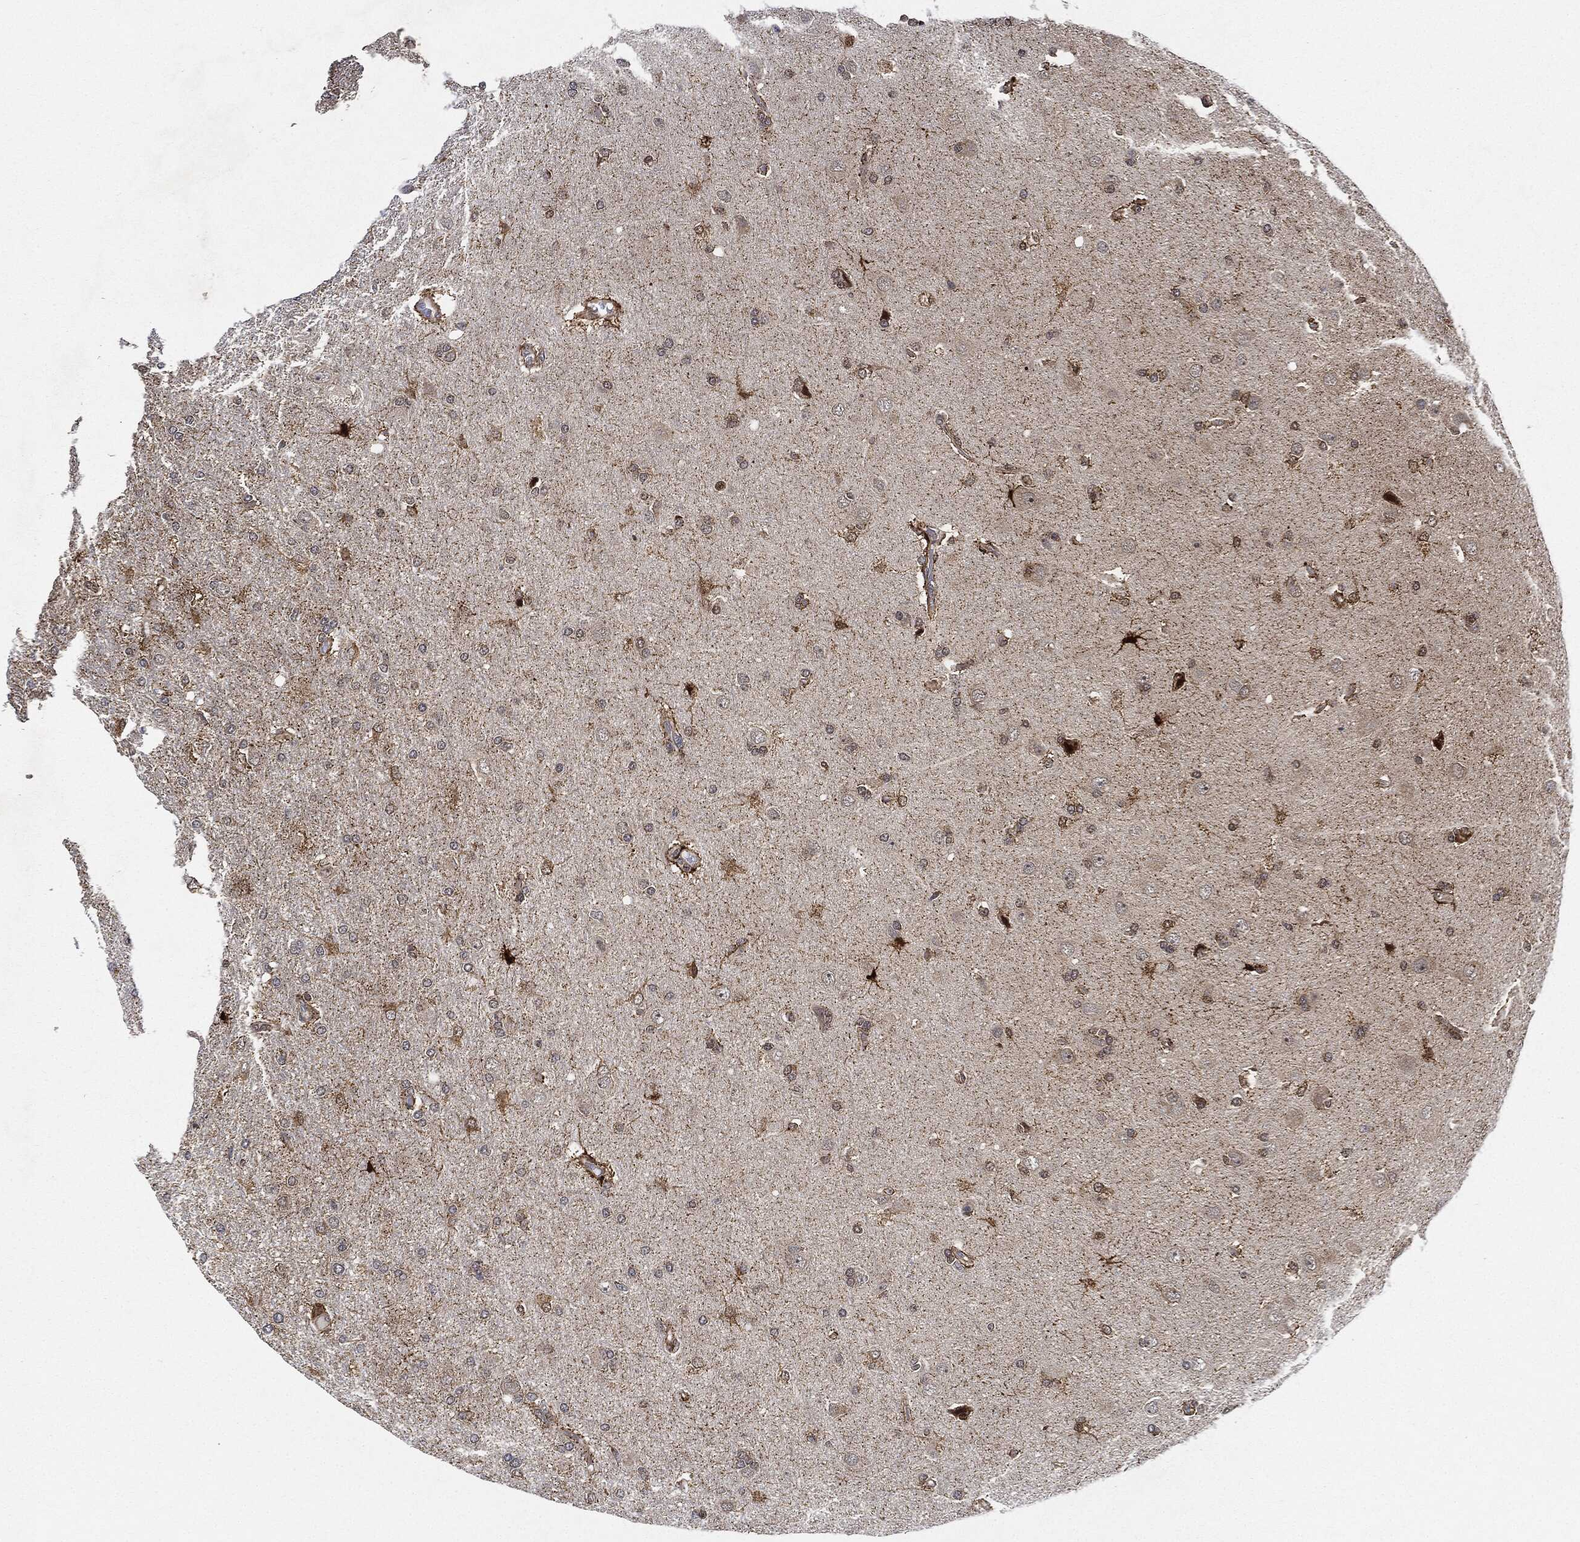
{"staining": {"intensity": "moderate", "quantity": "25%-75%", "location": "cytoplasmic/membranous"}, "tissue": "glioma", "cell_type": "Tumor cells", "image_type": "cancer", "snomed": [{"axis": "morphology", "description": "Glioma, malignant, High grade"}, {"axis": "topography", "description": "Cerebral cortex"}], "caption": "Glioma tissue displays moderate cytoplasmic/membranous staining in about 25%-75% of tumor cells", "gene": "RNASEL", "patient": {"sex": "male", "age": 70}}